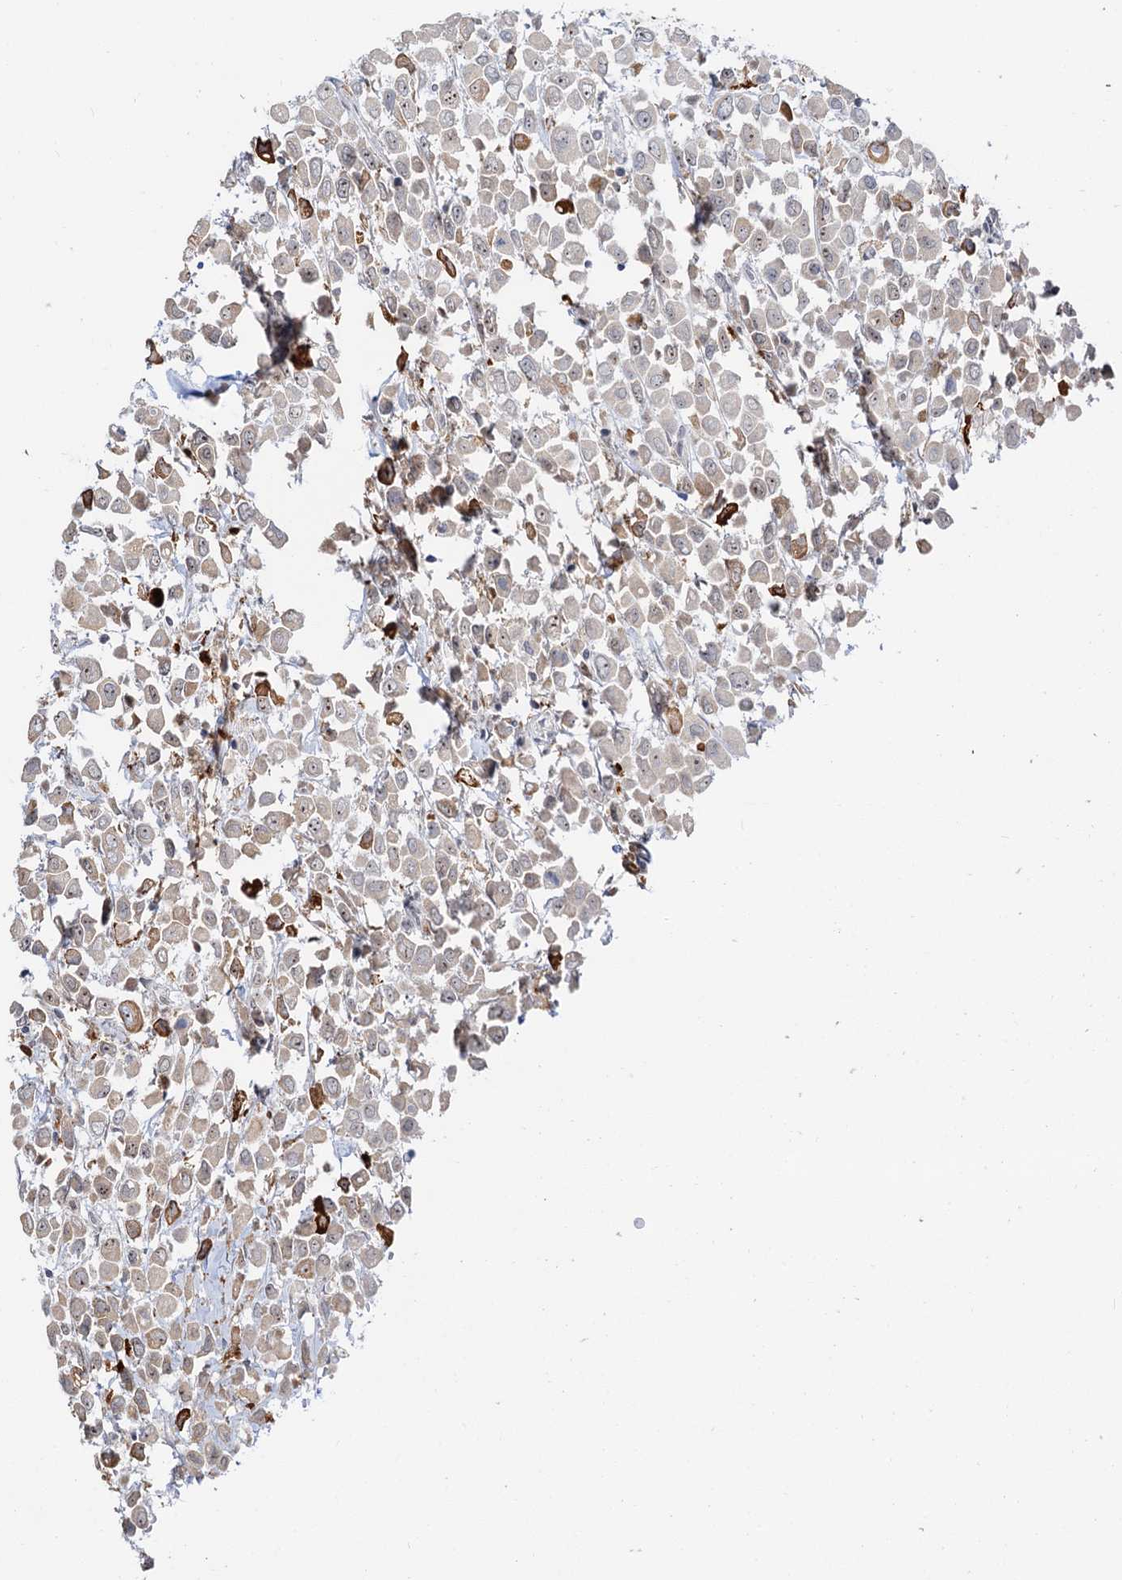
{"staining": {"intensity": "weak", "quantity": "<25%", "location": "cytoplasmic/membranous,nuclear"}, "tissue": "breast cancer", "cell_type": "Tumor cells", "image_type": "cancer", "snomed": [{"axis": "morphology", "description": "Duct carcinoma"}, {"axis": "topography", "description": "Breast"}], "caption": "Image shows no significant protein expression in tumor cells of infiltrating ductal carcinoma (breast).", "gene": "NAT10", "patient": {"sex": "female", "age": 61}}